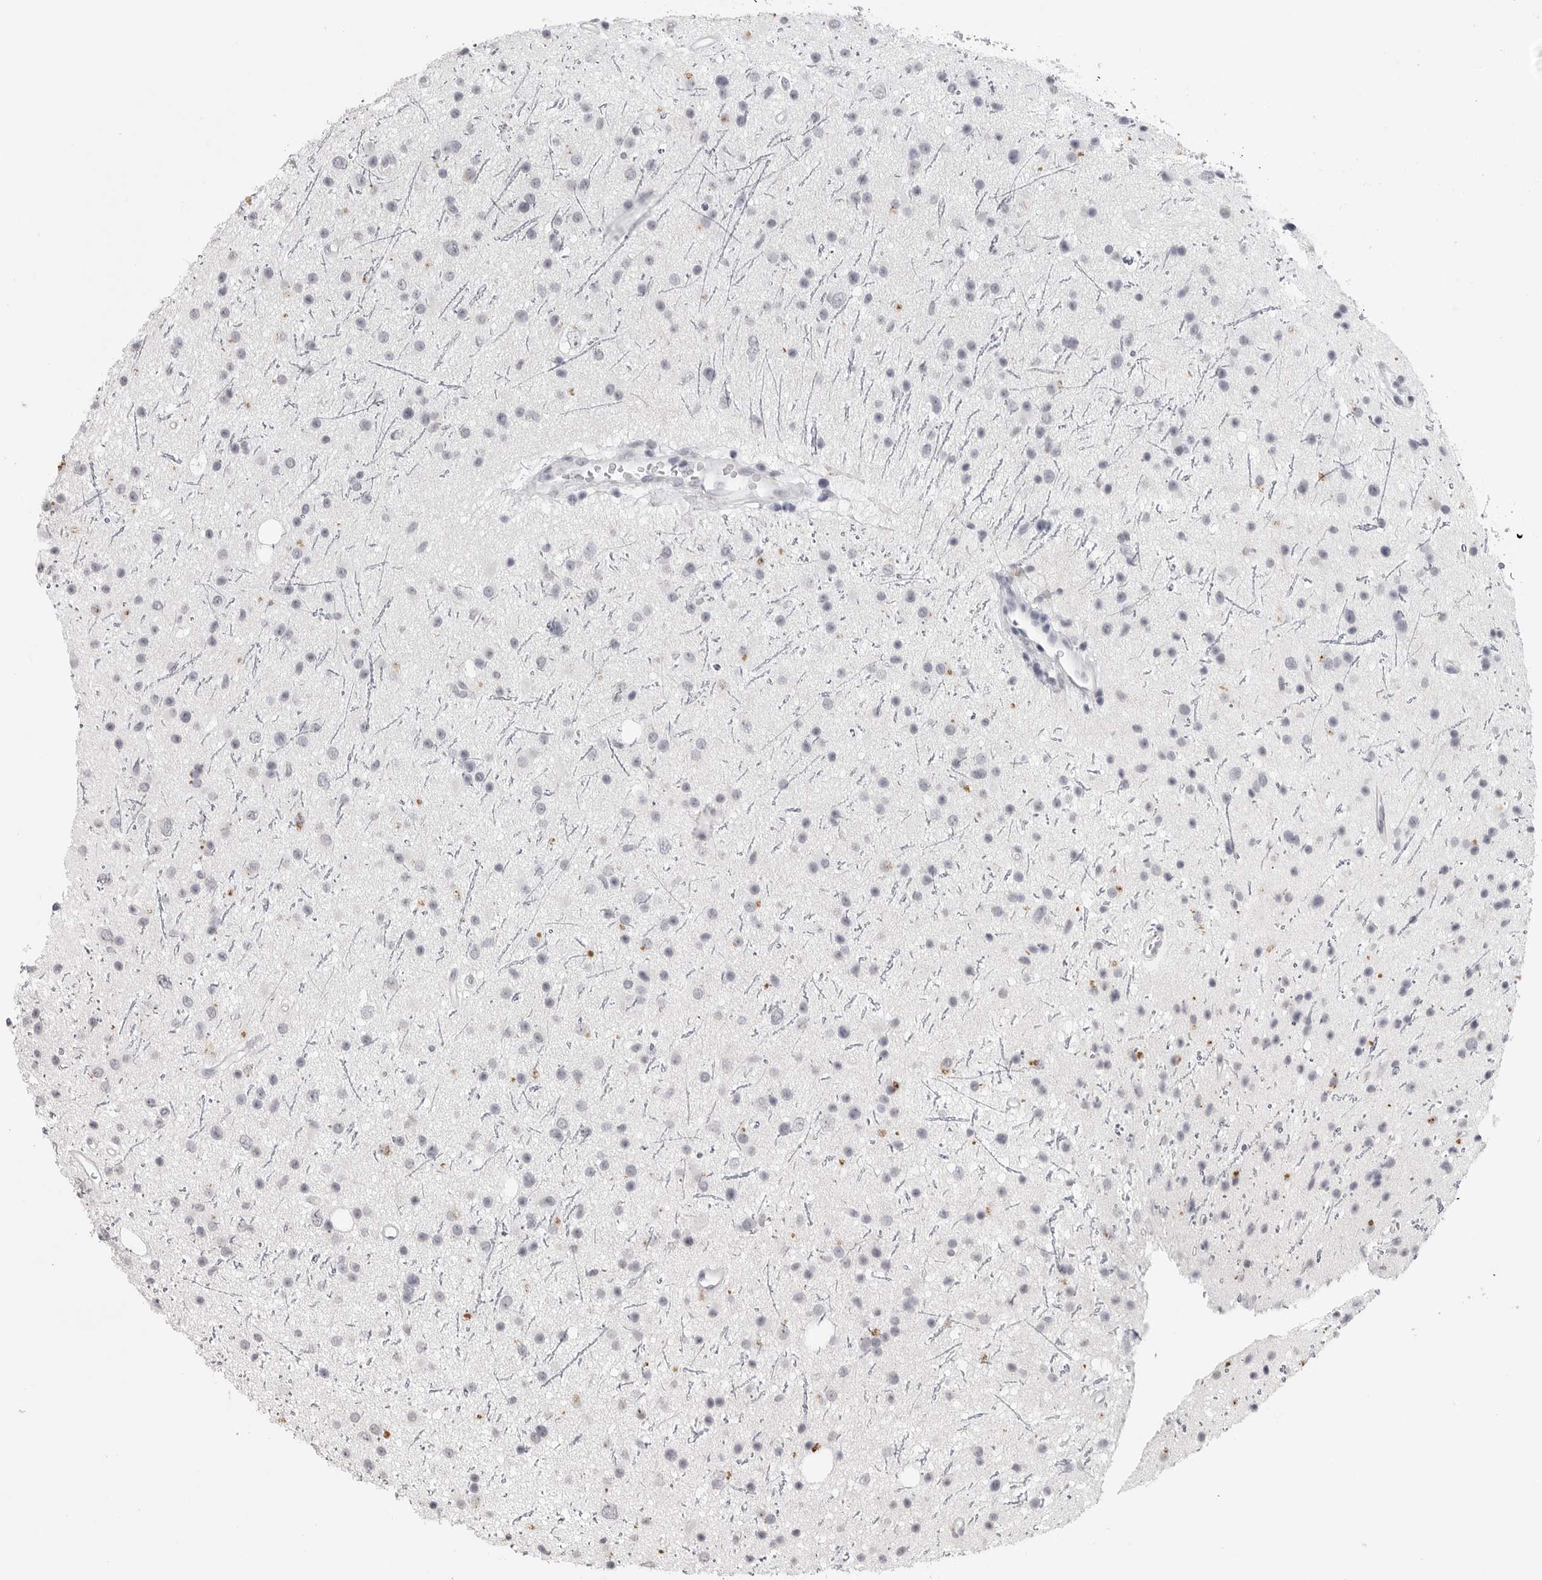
{"staining": {"intensity": "negative", "quantity": "none", "location": "none"}, "tissue": "glioma", "cell_type": "Tumor cells", "image_type": "cancer", "snomed": [{"axis": "morphology", "description": "Glioma, malignant, Low grade"}, {"axis": "topography", "description": "Cerebral cortex"}], "caption": "Micrograph shows no significant protein staining in tumor cells of low-grade glioma (malignant). (DAB immunohistochemistry with hematoxylin counter stain).", "gene": "PRSS1", "patient": {"sex": "female", "age": 39}}